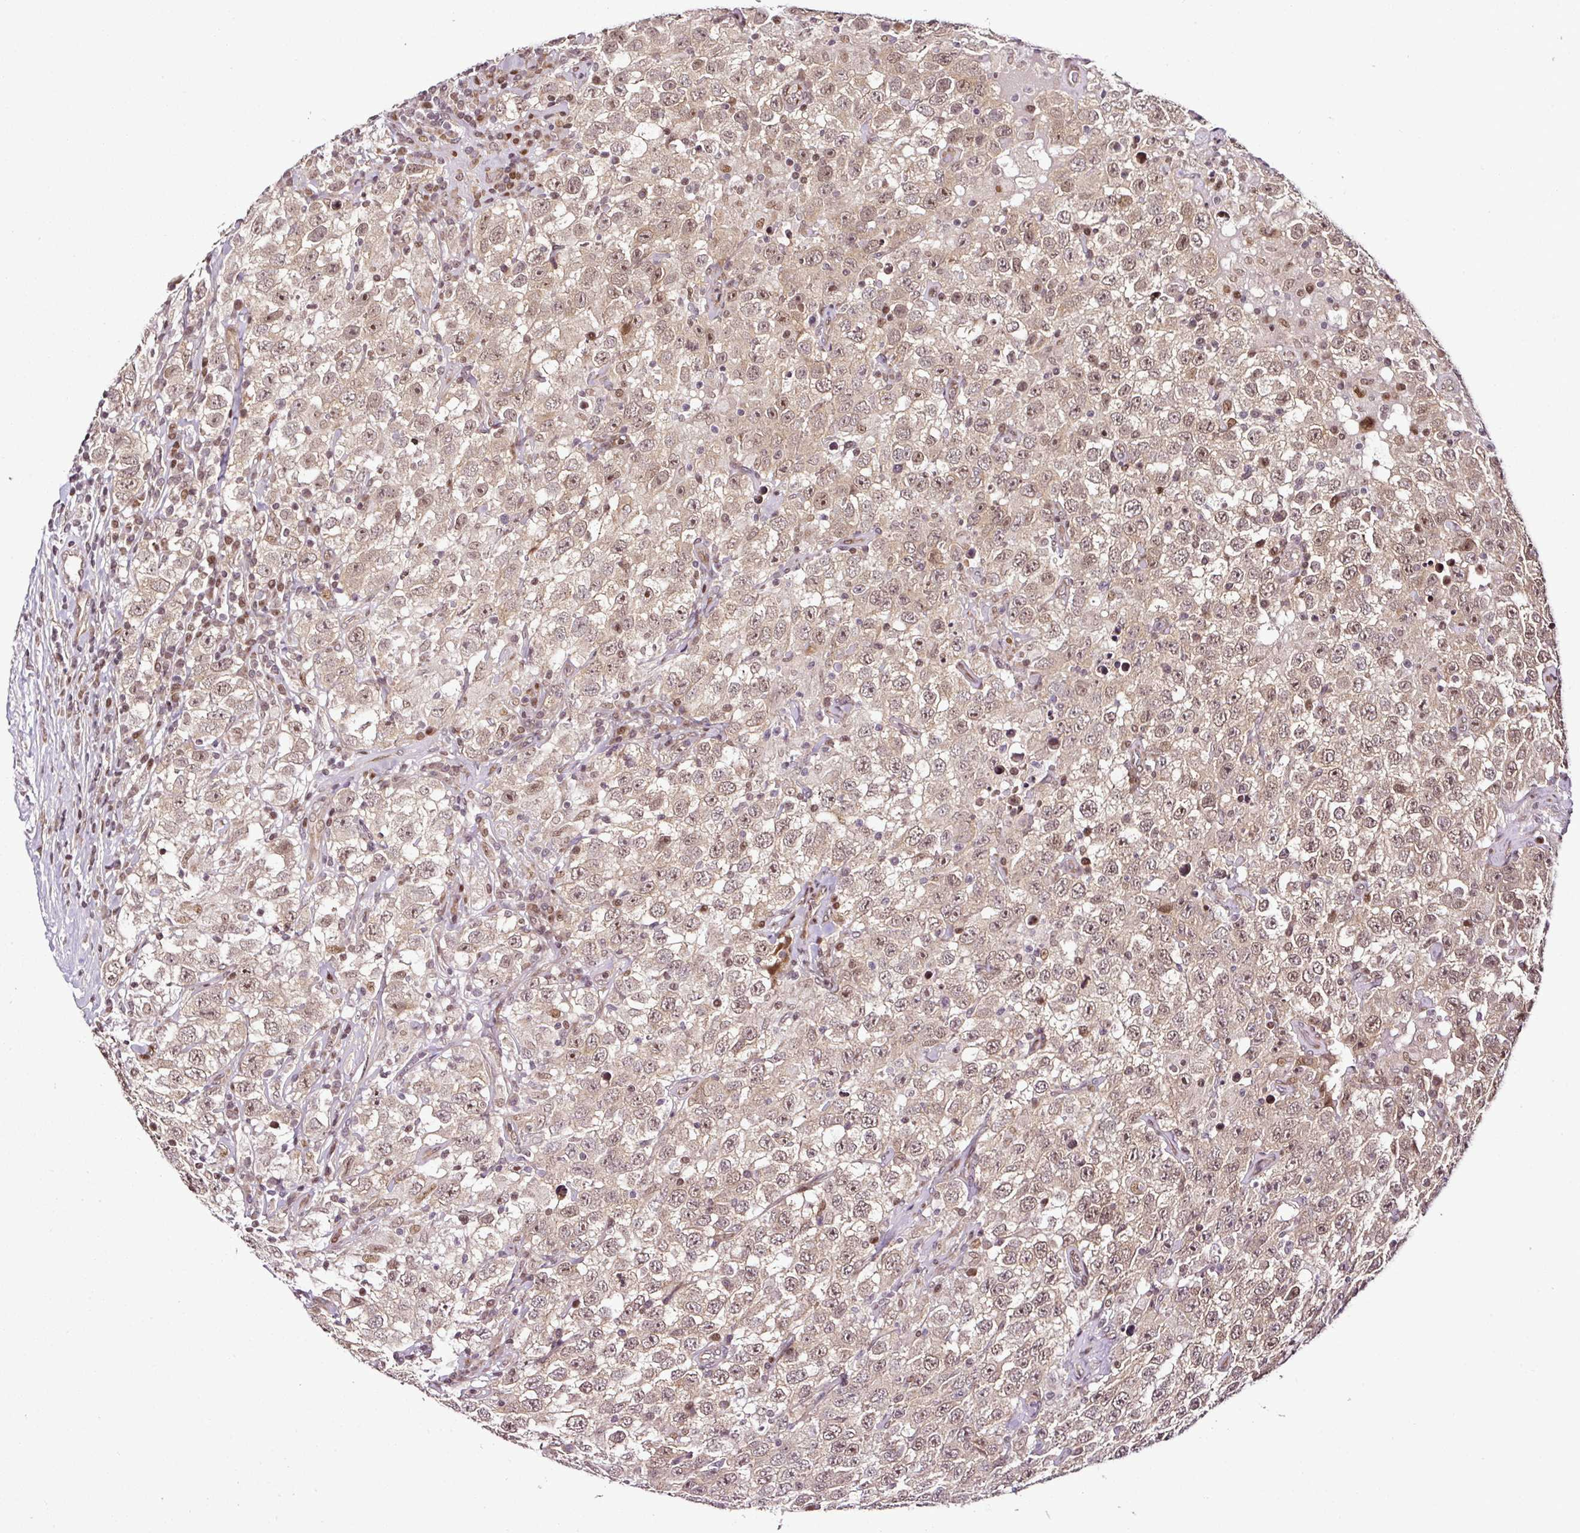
{"staining": {"intensity": "weak", "quantity": ">75%", "location": "nuclear"}, "tissue": "testis cancer", "cell_type": "Tumor cells", "image_type": "cancer", "snomed": [{"axis": "morphology", "description": "Seminoma, NOS"}, {"axis": "topography", "description": "Testis"}], "caption": "Protein staining by immunohistochemistry demonstrates weak nuclear expression in about >75% of tumor cells in seminoma (testis).", "gene": "COPRS", "patient": {"sex": "male", "age": 41}}